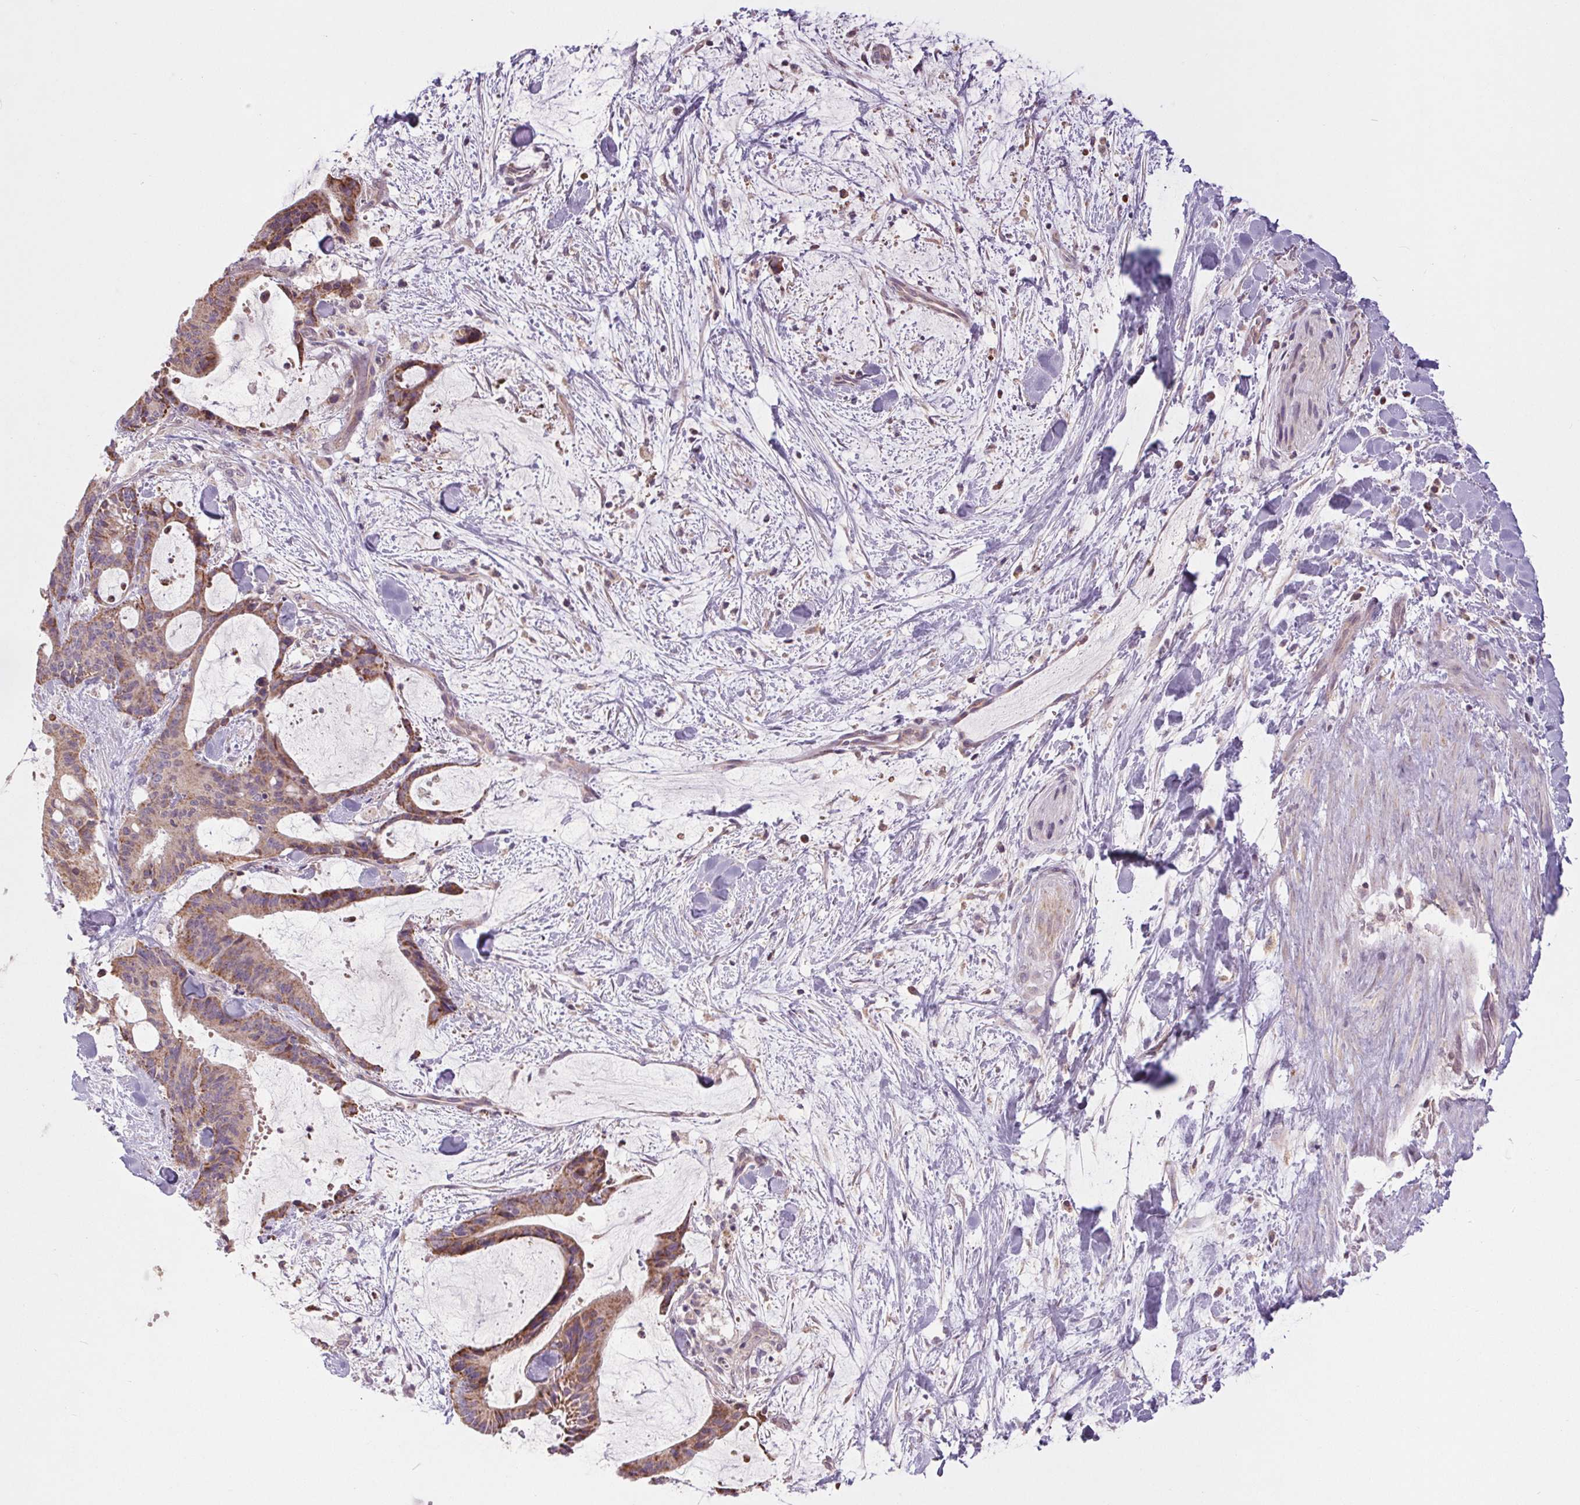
{"staining": {"intensity": "weak", "quantity": ">75%", "location": "cytoplasmic/membranous"}, "tissue": "liver cancer", "cell_type": "Tumor cells", "image_type": "cancer", "snomed": [{"axis": "morphology", "description": "Cholangiocarcinoma"}, {"axis": "topography", "description": "Liver"}], "caption": "Immunohistochemical staining of human cholangiocarcinoma (liver) exhibits low levels of weak cytoplasmic/membranous staining in approximately >75% of tumor cells.", "gene": "MAP3K5", "patient": {"sex": "female", "age": 73}}